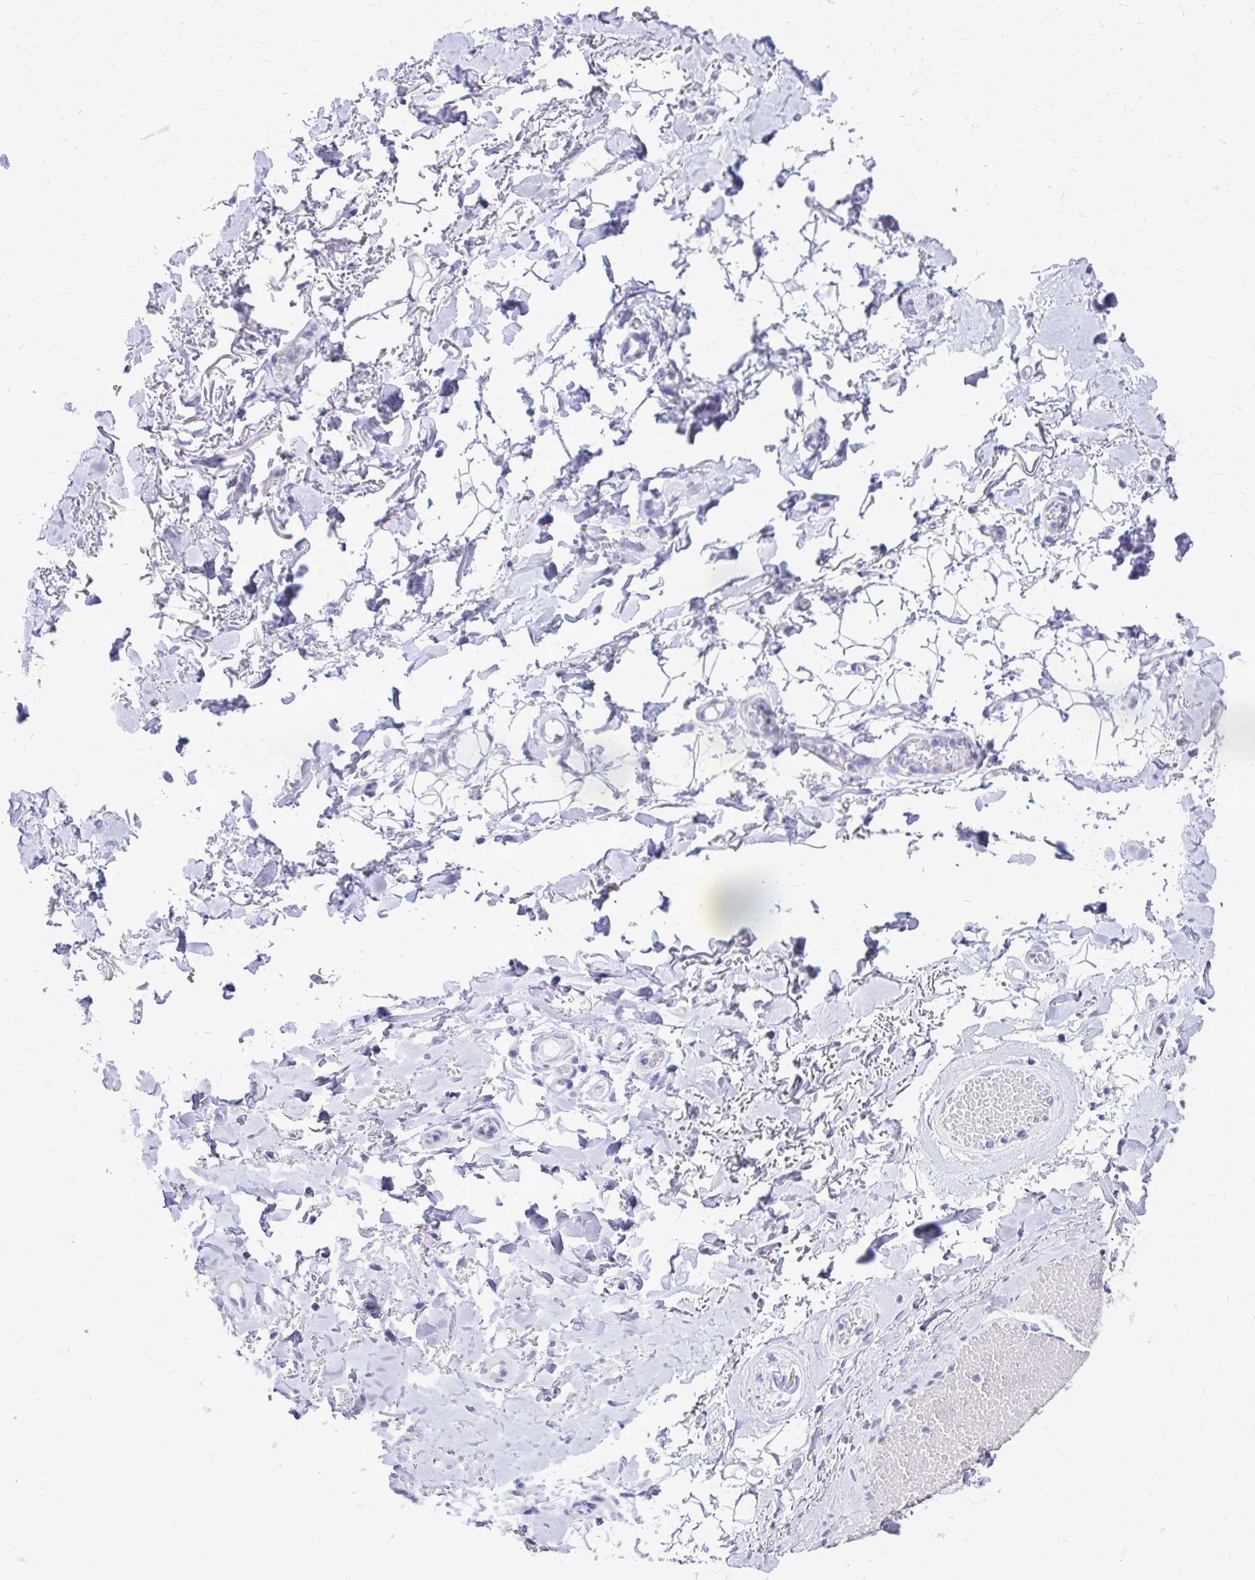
{"staining": {"intensity": "negative", "quantity": "none", "location": "none"}, "tissue": "adipose tissue", "cell_type": "Adipocytes", "image_type": "normal", "snomed": [{"axis": "morphology", "description": "Normal tissue, NOS"}, {"axis": "topography", "description": "Anal"}, {"axis": "topography", "description": "Peripheral nerve tissue"}], "caption": "An immunohistochemistry (IHC) image of unremarkable adipose tissue is shown. There is no staining in adipocytes of adipose tissue. (Immunohistochemistry, brightfield microscopy, high magnification).", "gene": "LCN15", "patient": {"sex": "male", "age": 78}}